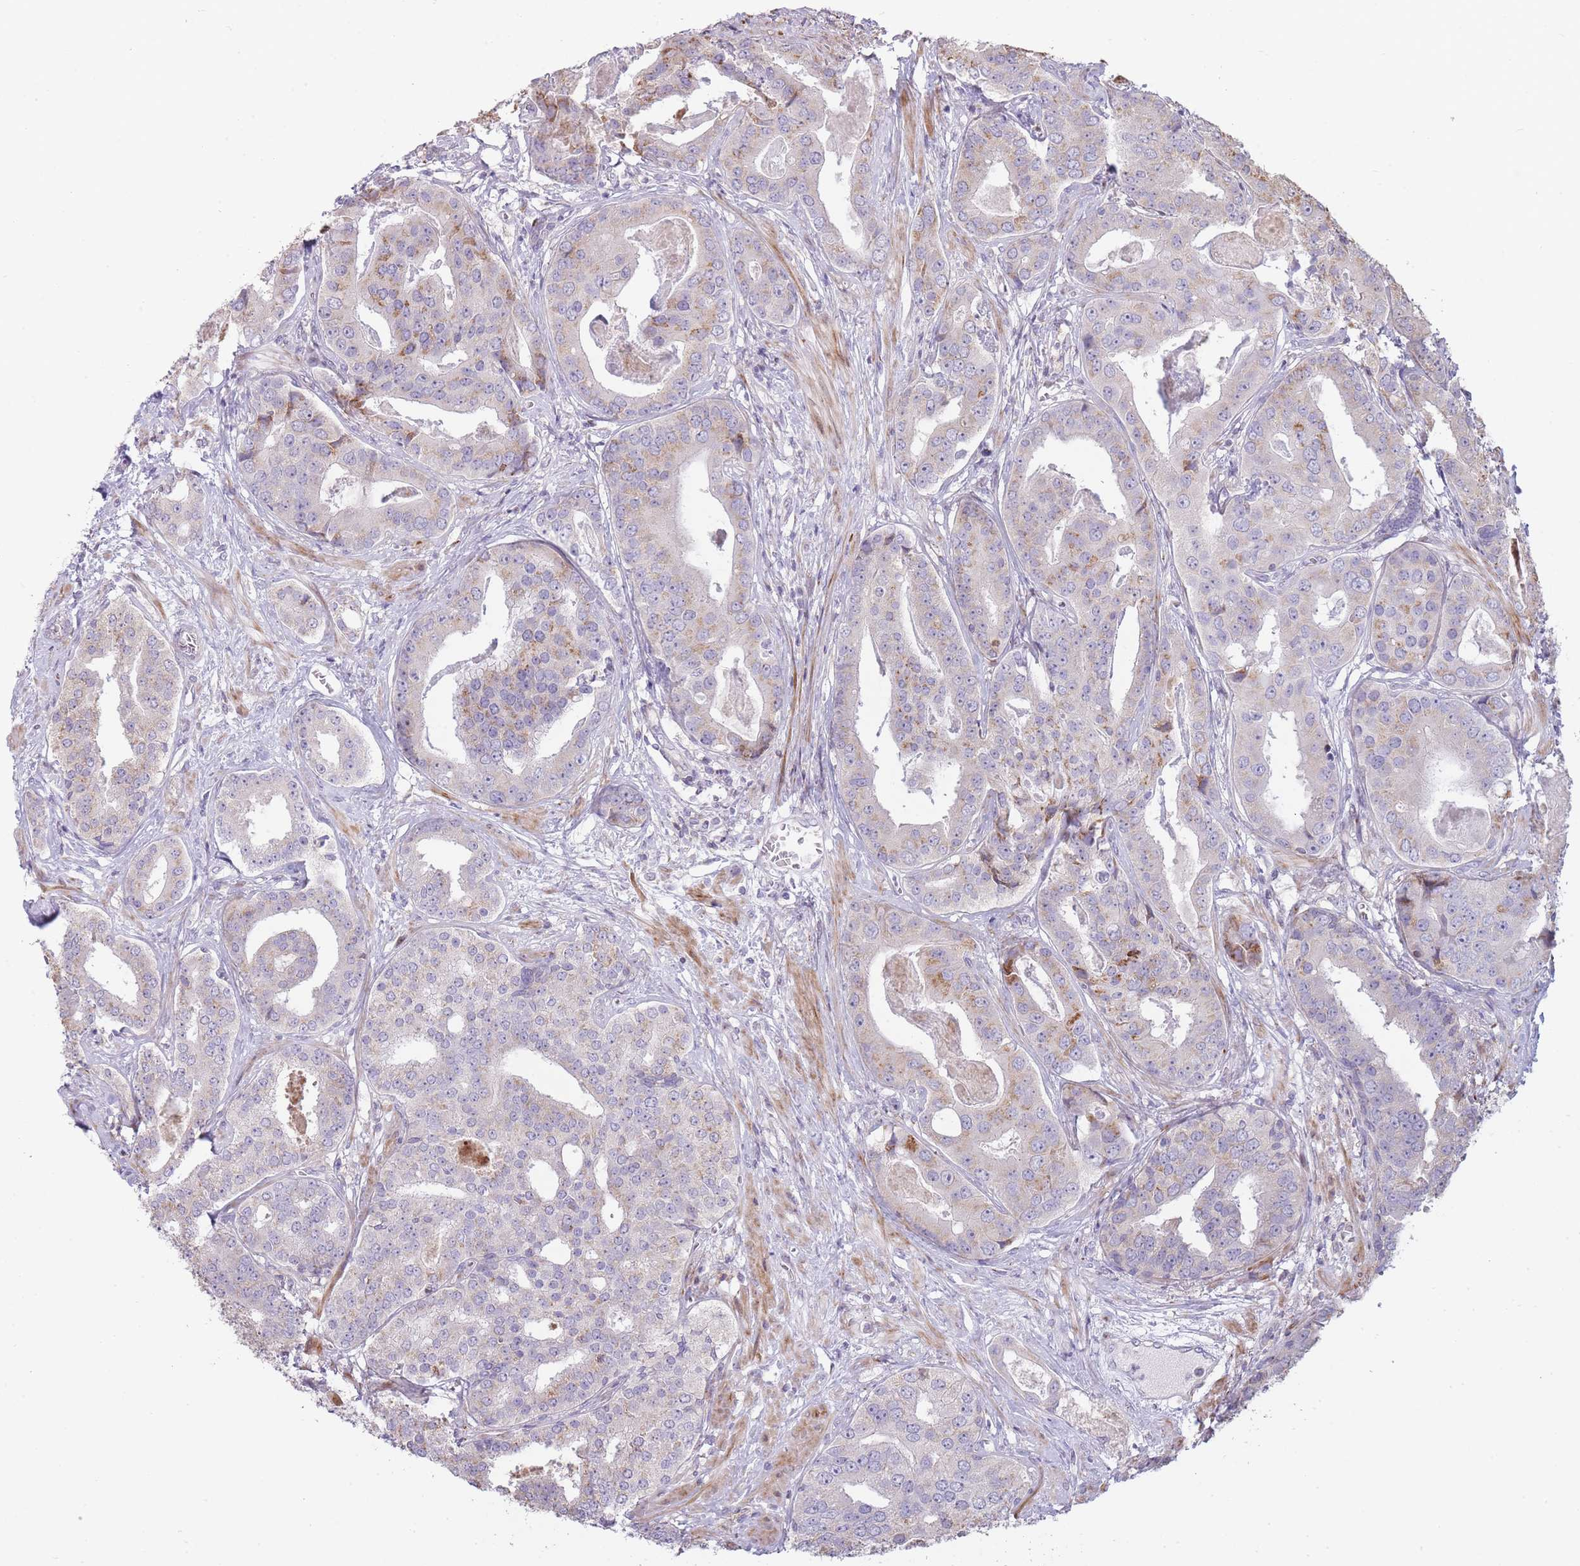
{"staining": {"intensity": "negative", "quantity": "none", "location": "none"}, "tissue": "prostate cancer", "cell_type": "Tumor cells", "image_type": "cancer", "snomed": [{"axis": "morphology", "description": "Adenocarcinoma, High grade"}, {"axis": "topography", "description": "Prostate"}], "caption": "This is a histopathology image of IHC staining of adenocarcinoma (high-grade) (prostate), which shows no expression in tumor cells. (DAB (3,3'-diaminobenzidine) immunohistochemistry (IHC) with hematoxylin counter stain).", "gene": "PPP3R2", "patient": {"sex": "male", "age": 71}}